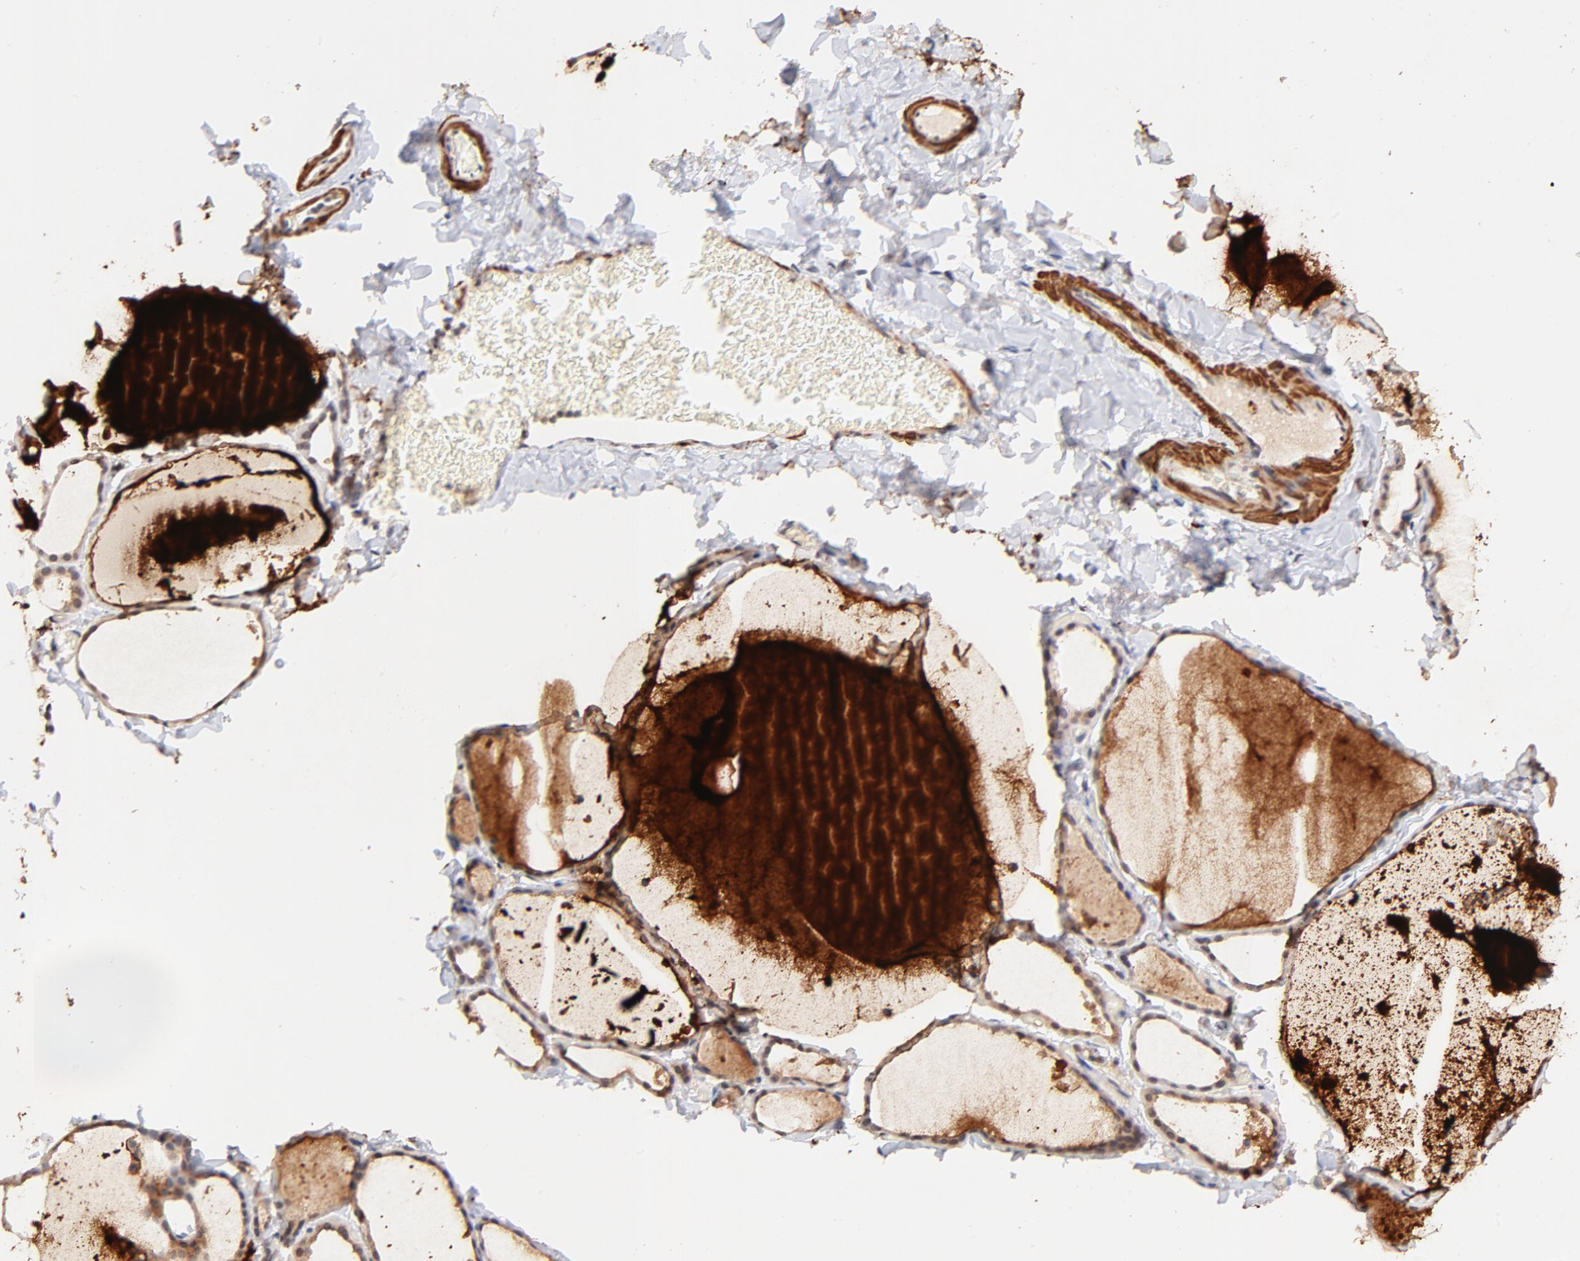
{"staining": {"intensity": "weak", "quantity": ">75%", "location": "nuclear"}, "tissue": "thyroid gland", "cell_type": "Glandular cells", "image_type": "normal", "snomed": [{"axis": "morphology", "description": "Normal tissue, NOS"}, {"axis": "topography", "description": "Thyroid gland"}], "caption": "Weak nuclear protein positivity is present in approximately >75% of glandular cells in thyroid gland. Ihc stains the protein of interest in brown and the nuclei are stained blue.", "gene": "ZFP92", "patient": {"sex": "female", "age": 22}}